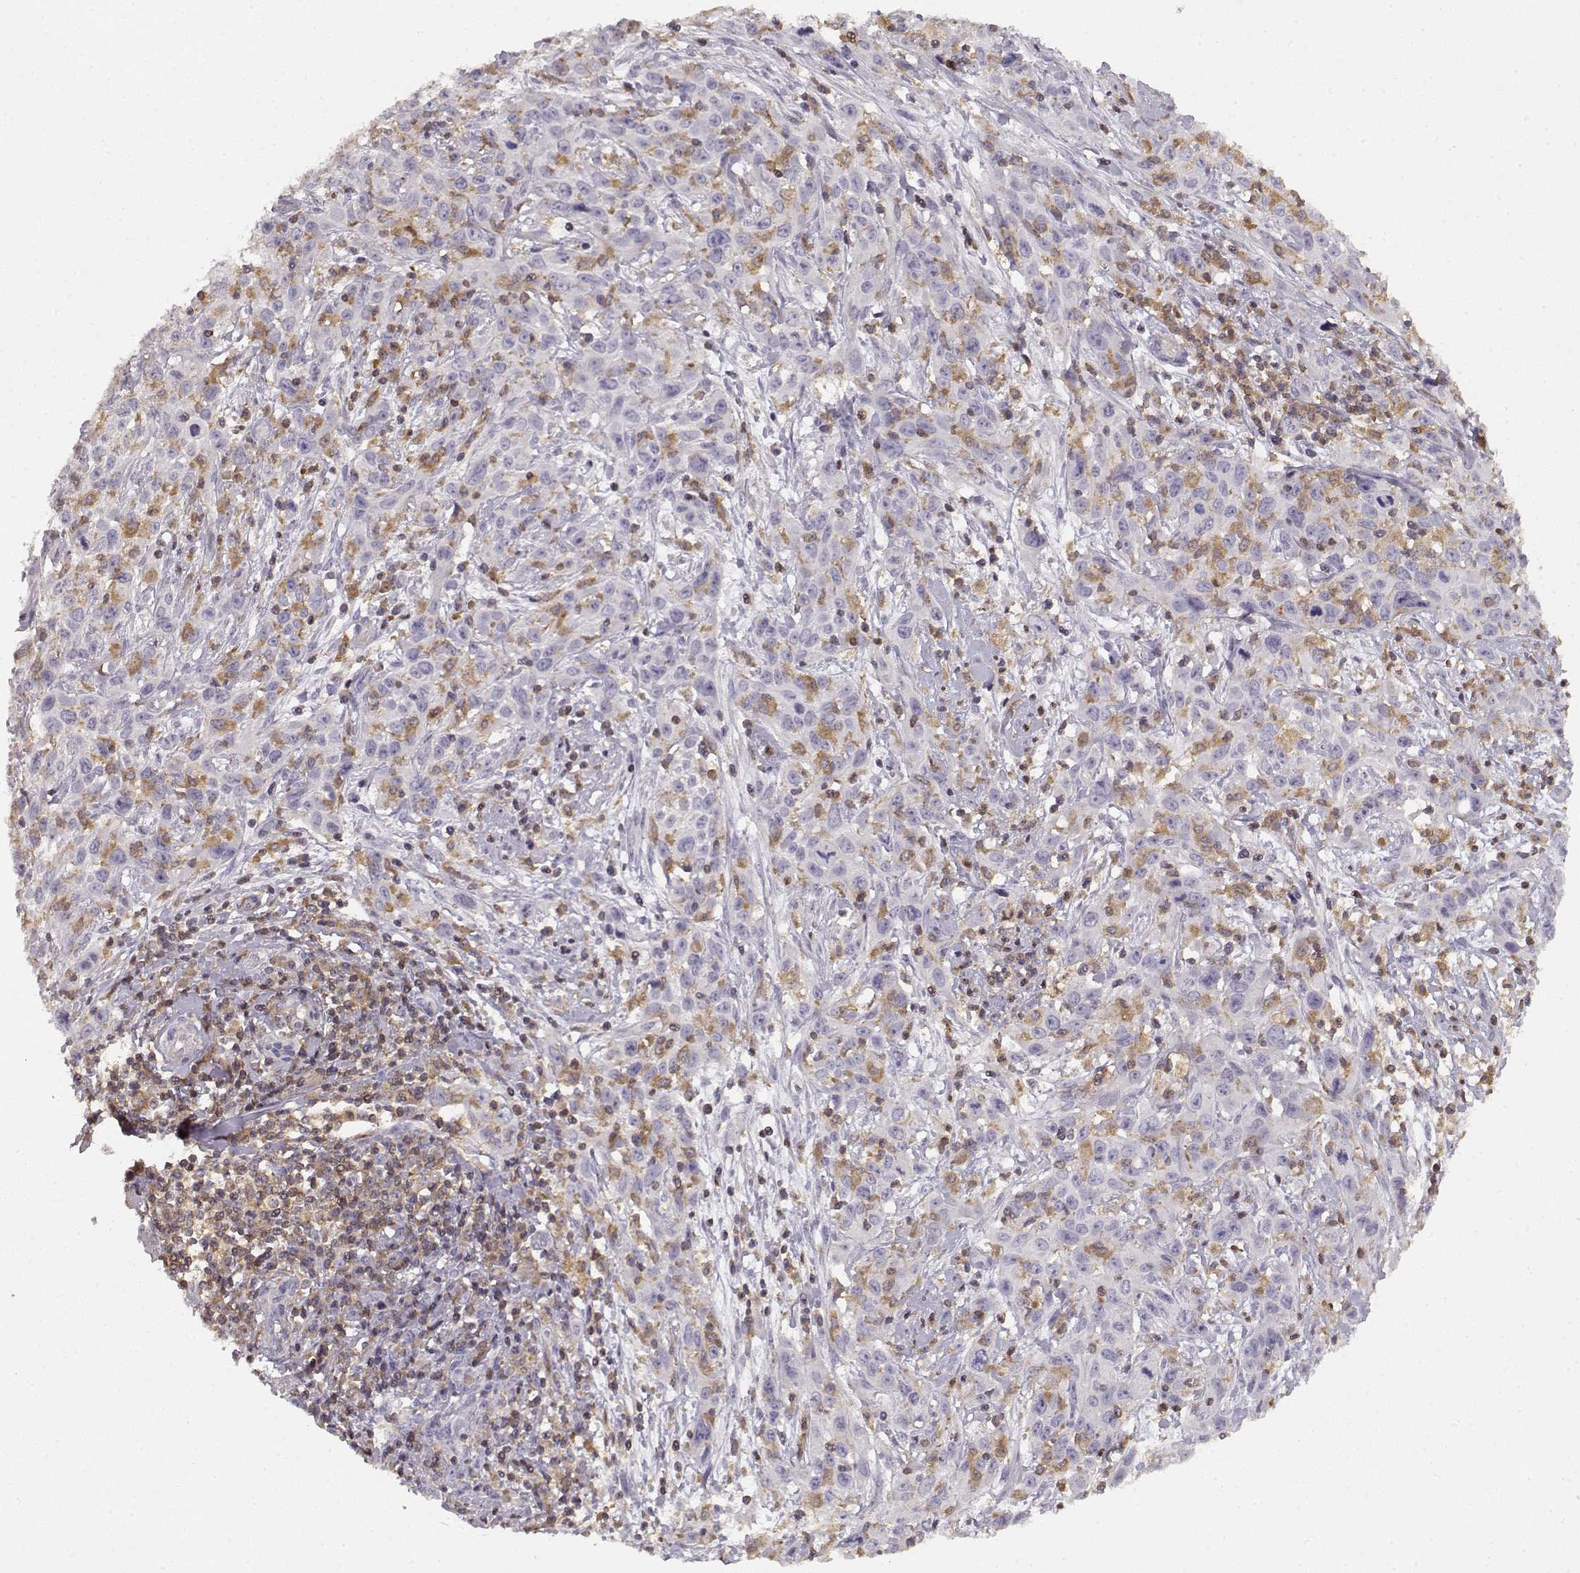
{"staining": {"intensity": "negative", "quantity": "none", "location": "none"}, "tissue": "cervical cancer", "cell_type": "Tumor cells", "image_type": "cancer", "snomed": [{"axis": "morphology", "description": "Squamous cell carcinoma, NOS"}, {"axis": "topography", "description": "Cervix"}], "caption": "This image is of cervical cancer (squamous cell carcinoma) stained with immunohistochemistry (IHC) to label a protein in brown with the nuclei are counter-stained blue. There is no staining in tumor cells.", "gene": "VAV1", "patient": {"sex": "female", "age": 38}}